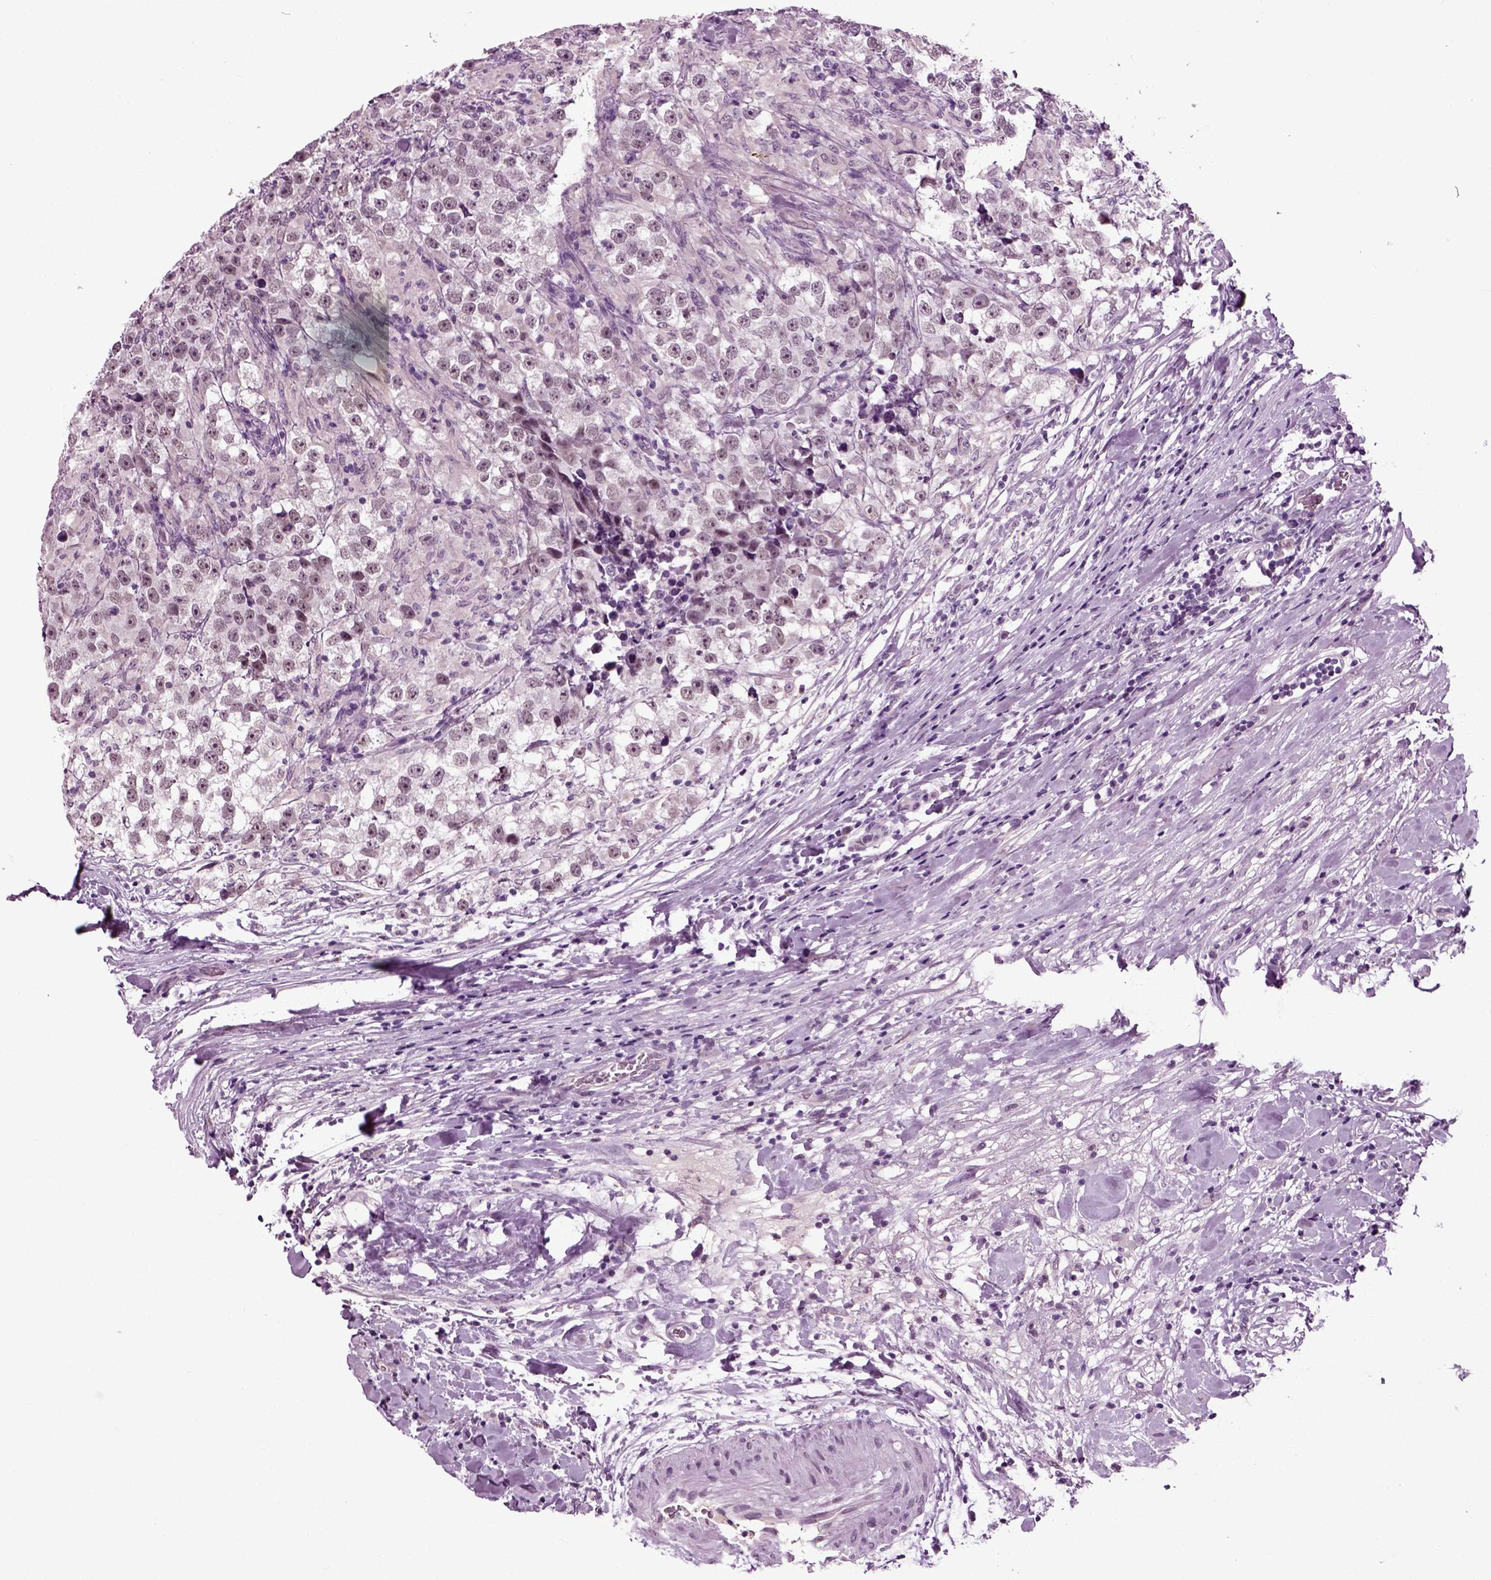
{"staining": {"intensity": "negative", "quantity": "none", "location": "none"}, "tissue": "testis cancer", "cell_type": "Tumor cells", "image_type": "cancer", "snomed": [{"axis": "morphology", "description": "Seminoma, NOS"}, {"axis": "topography", "description": "Testis"}], "caption": "Immunohistochemistry (IHC) photomicrograph of neoplastic tissue: human testis cancer stained with DAB demonstrates no significant protein staining in tumor cells.", "gene": "SPATA17", "patient": {"sex": "male", "age": 46}}